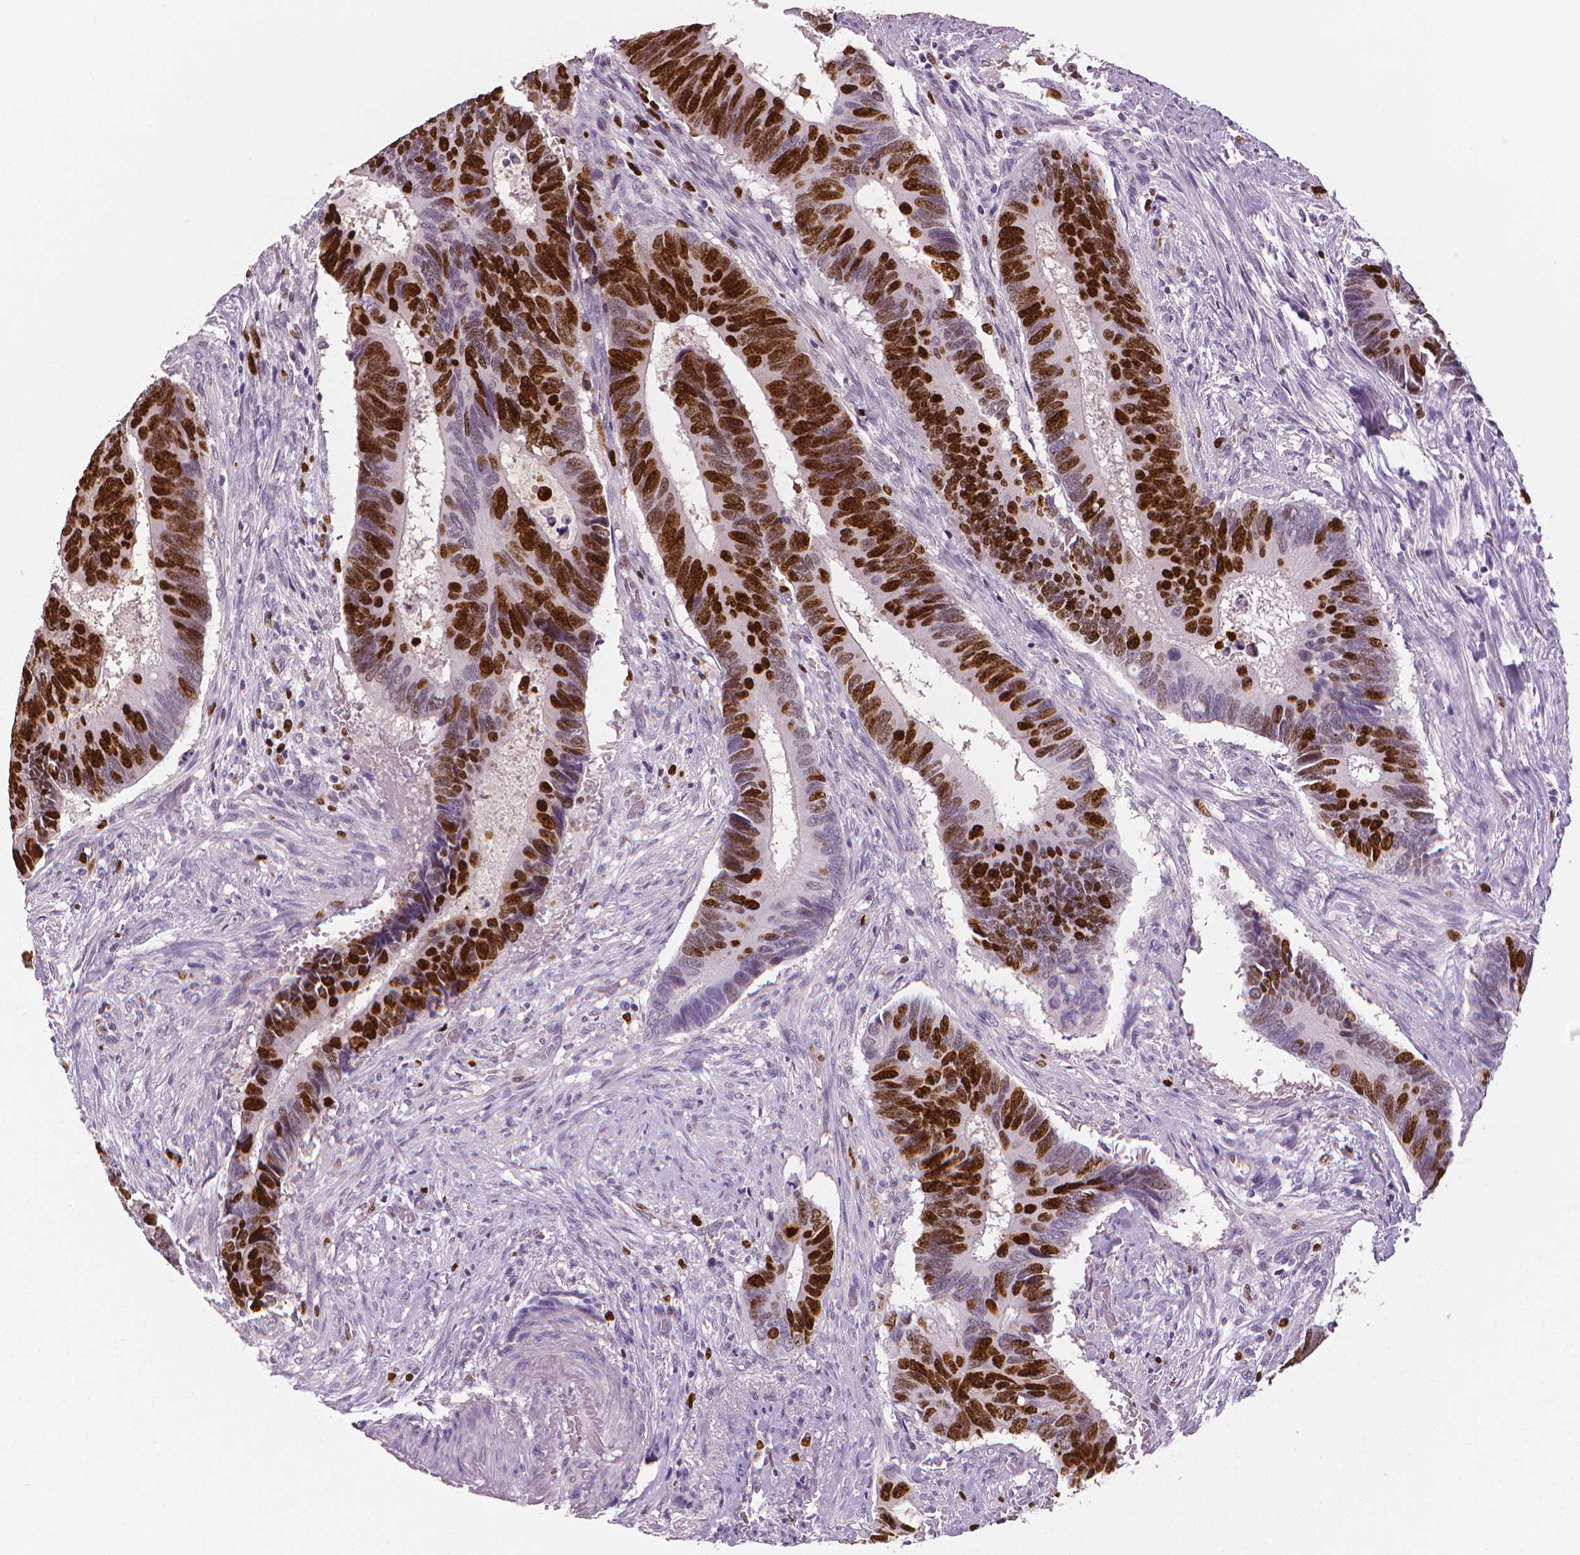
{"staining": {"intensity": "strong", "quantity": ">75%", "location": "nuclear"}, "tissue": "colorectal cancer", "cell_type": "Tumor cells", "image_type": "cancer", "snomed": [{"axis": "morphology", "description": "Adenocarcinoma, NOS"}, {"axis": "topography", "description": "Colon"}], "caption": "A high-resolution histopathology image shows immunohistochemistry staining of colorectal cancer, which exhibits strong nuclear positivity in about >75% of tumor cells. Using DAB (3,3'-diaminobenzidine) (brown) and hematoxylin (blue) stains, captured at high magnification using brightfield microscopy.", "gene": "MKI67", "patient": {"sex": "male", "age": 49}}